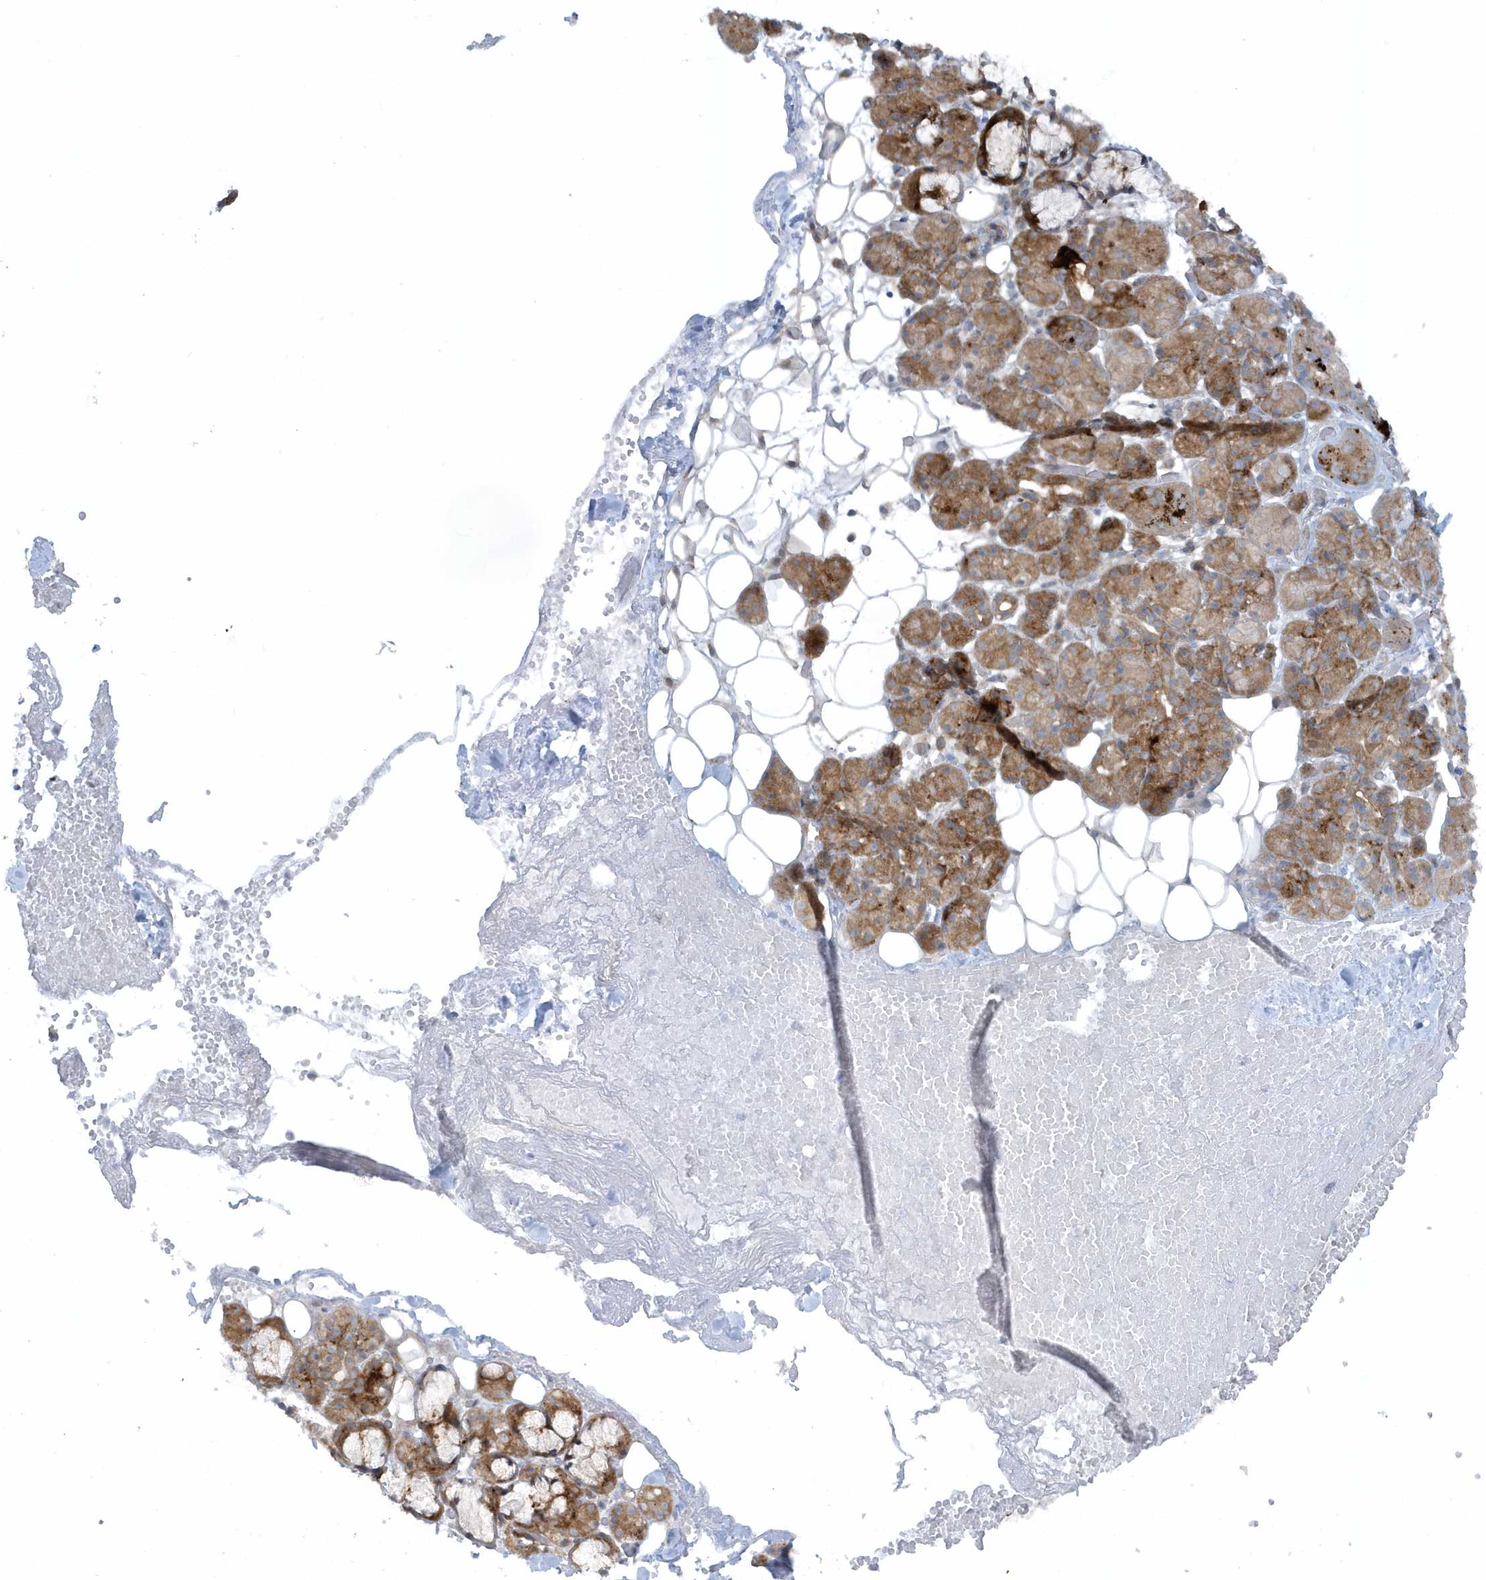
{"staining": {"intensity": "strong", "quantity": ">75%", "location": "cytoplasmic/membranous"}, "tissue": "salivary gland", "cell_type": "Glandular cells", "image_type": "normal", "snomed": [{"axis": "morphology", "description": "Normal tissue, NOS"}, {"axis": "topography", "description": "Salivary gland"}], "caption": "Protein staining of benign salivary gland demonstrates strong cytoplasmic/membranous expression in about >75% of glandular cells. (DAB IHC with brightfield microscopy, high magnification).", "gene": "FAM98A", "patient": {"sex": "male", "age": 63}}